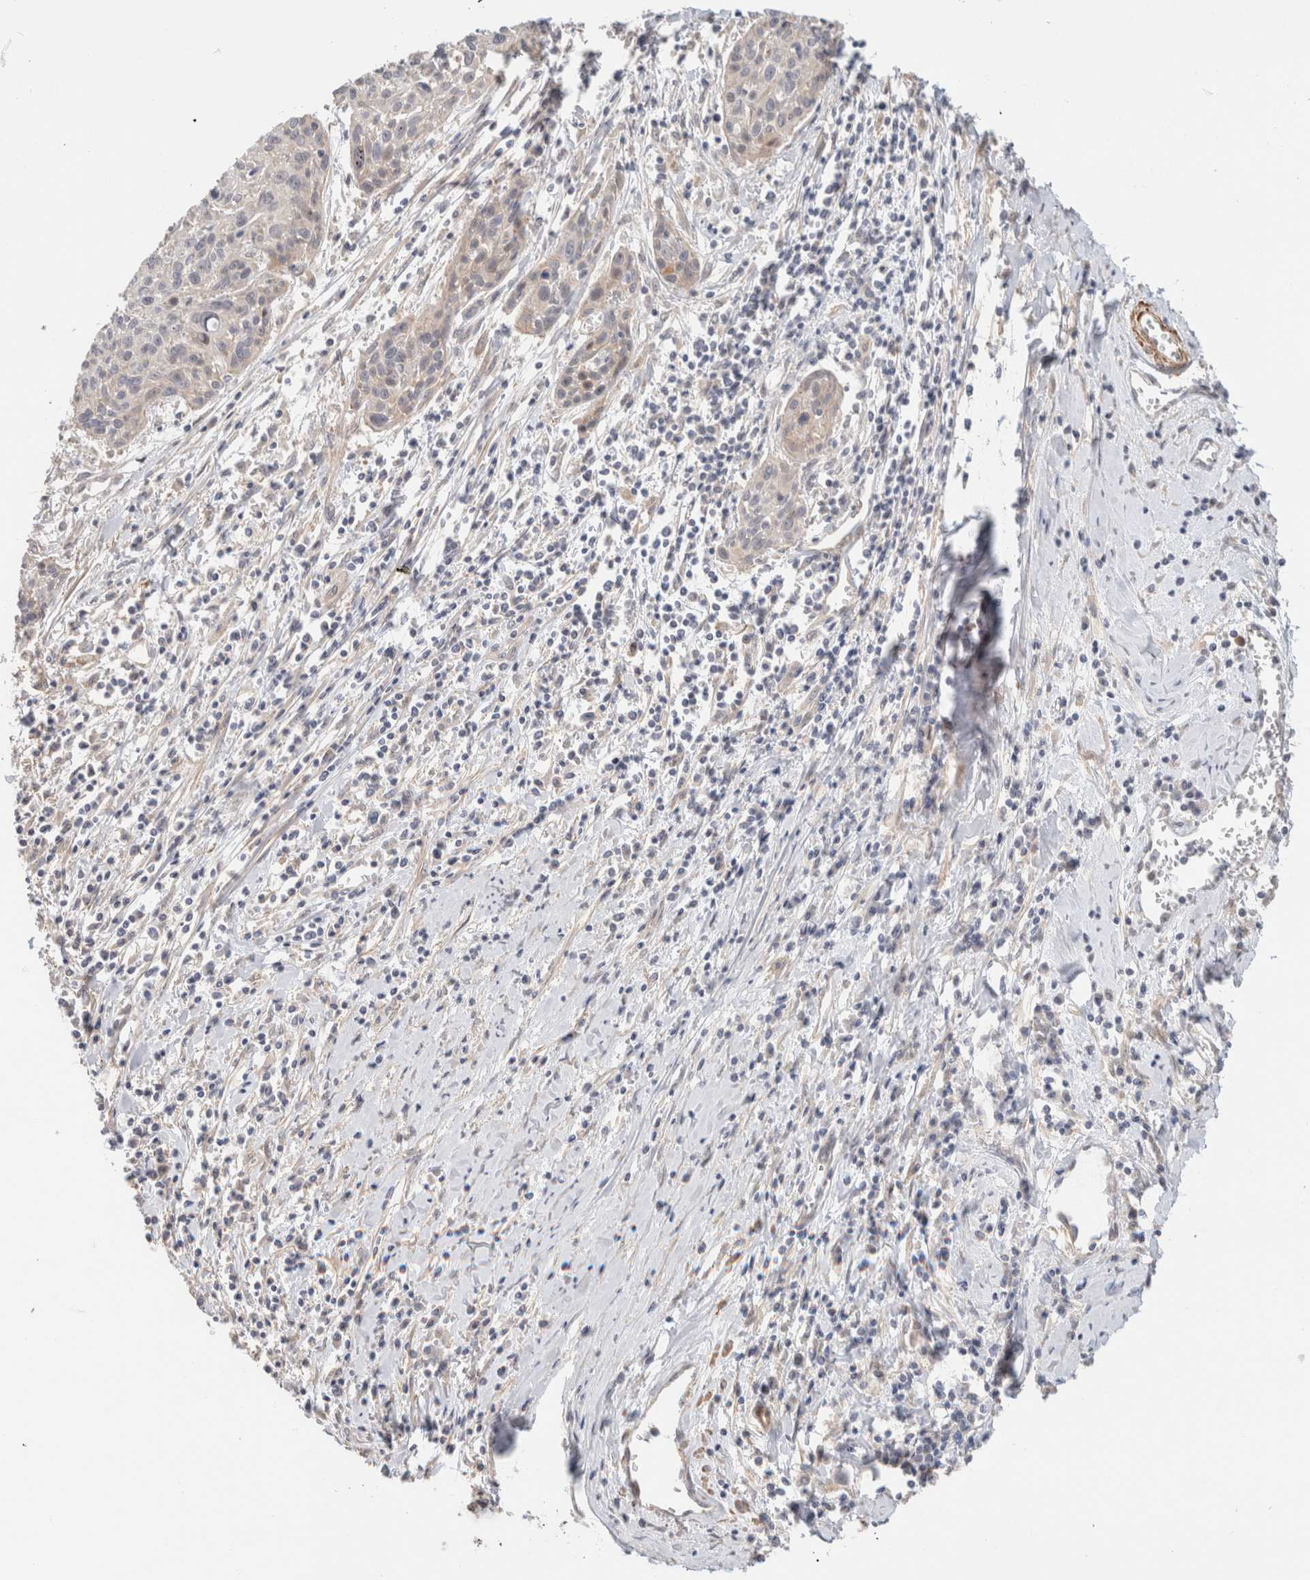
{"staining": {"intensity": "negative", "quantity": "none", "location": "none"}, "tissue": "cervical cancer", "cell_type": "Tumor cells", "image_type": "cancer", "snomed": [{"axis": "morphology", "description": "Squamous cell carcinoma, NOS"}, {"axis": "topography", "description": "Cervix"}], "caption": "Squamous cell carcinoma (cervical) stained for a protein using immunohistochemistry displays no staining tumor cells.", "gene": "ID3", "patient": {"sex": "female", "age": 51}}